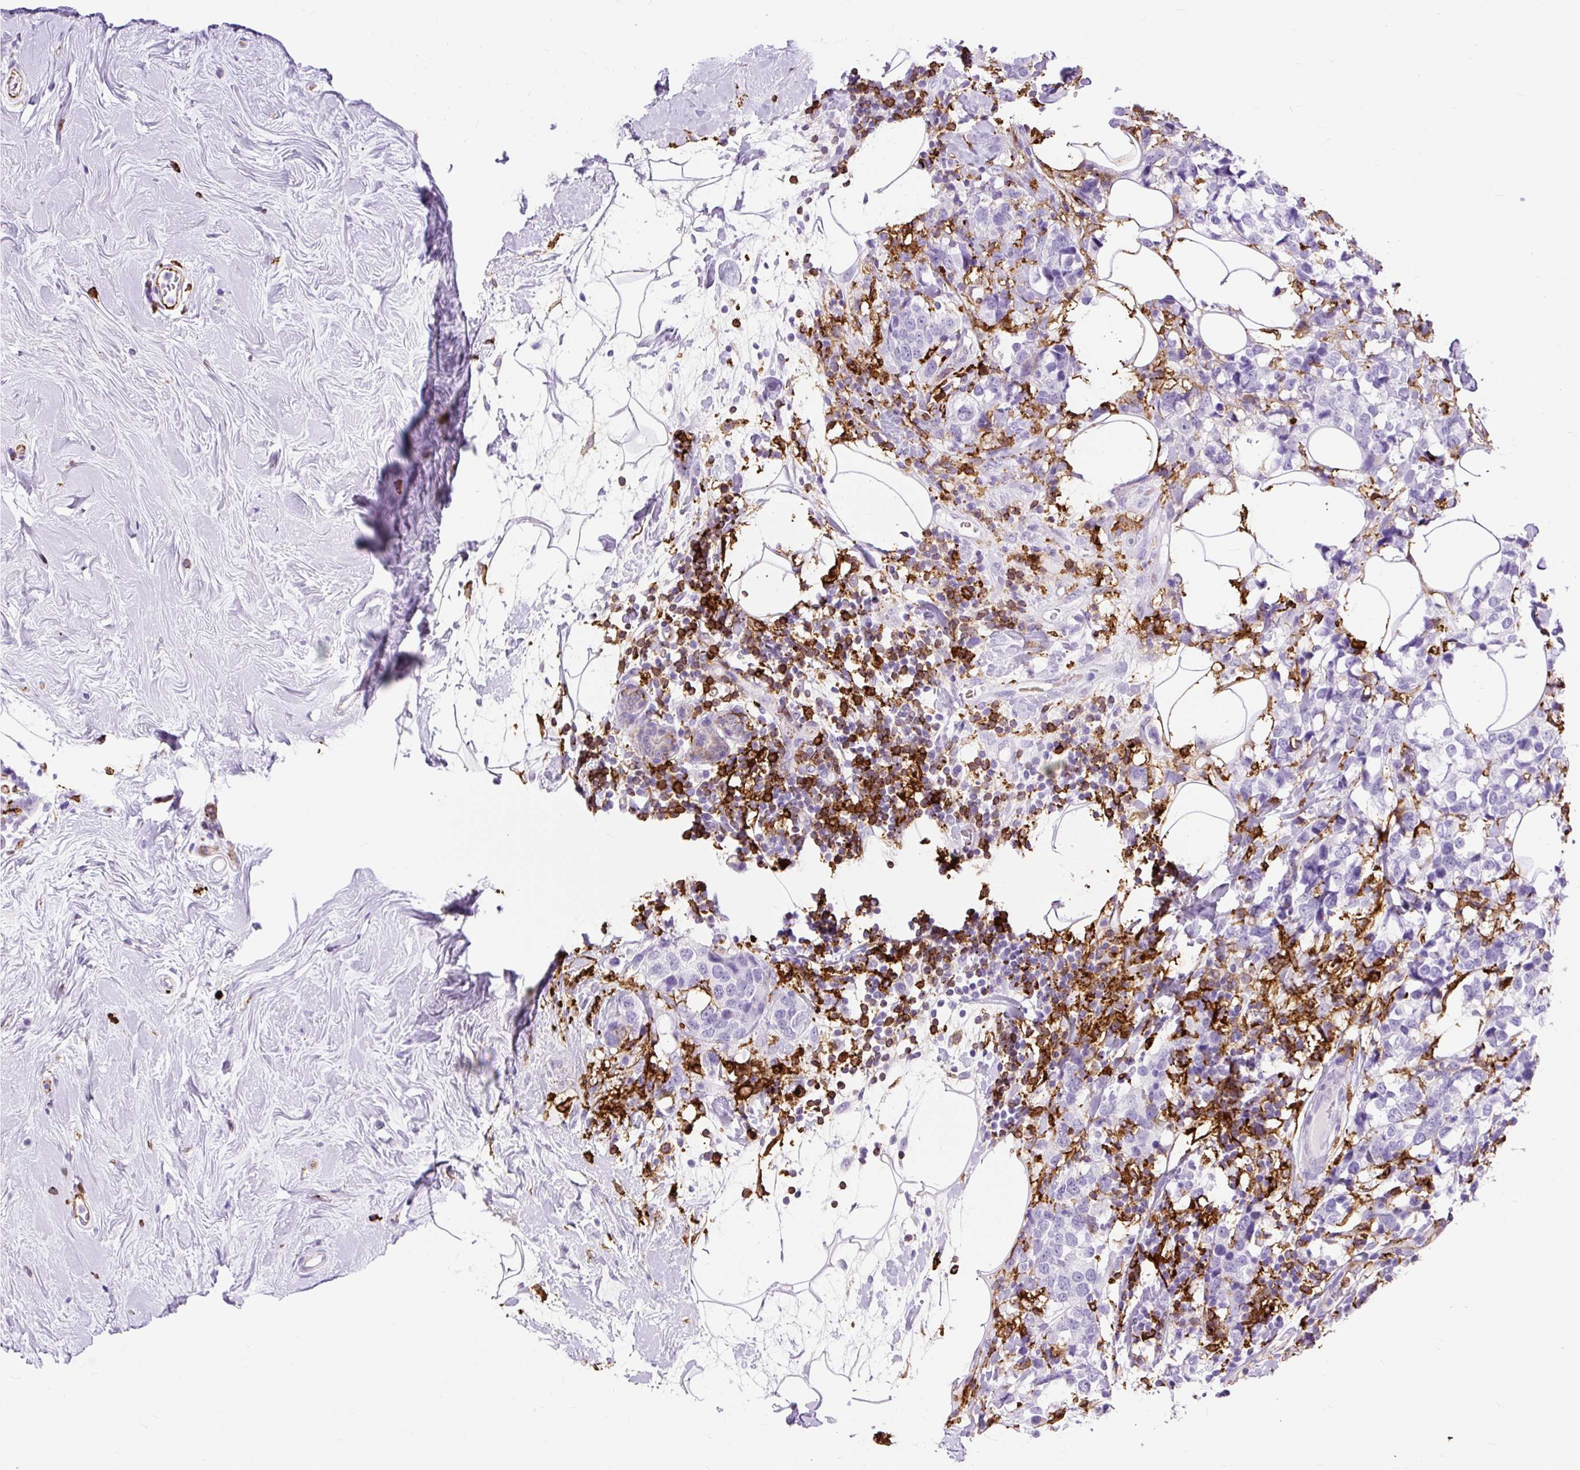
{"staining": {"intensity": "negative", "quantity": "none", "location": "none"}, "tissue": "breast cancer", "cell_type": "Tumor cells", "image_type": "cancer", "snomed": [{"axis": "morphology", "description": "Lobular carcinoma"}, {"axis": "topography", "description": "Breast"}], "caption": "A micrograph of human breast lobular carcinoma is negative for staining in tumor cells.", "gene": "HLA-DRA", "patient": {"sex": "female", "age": 59}}